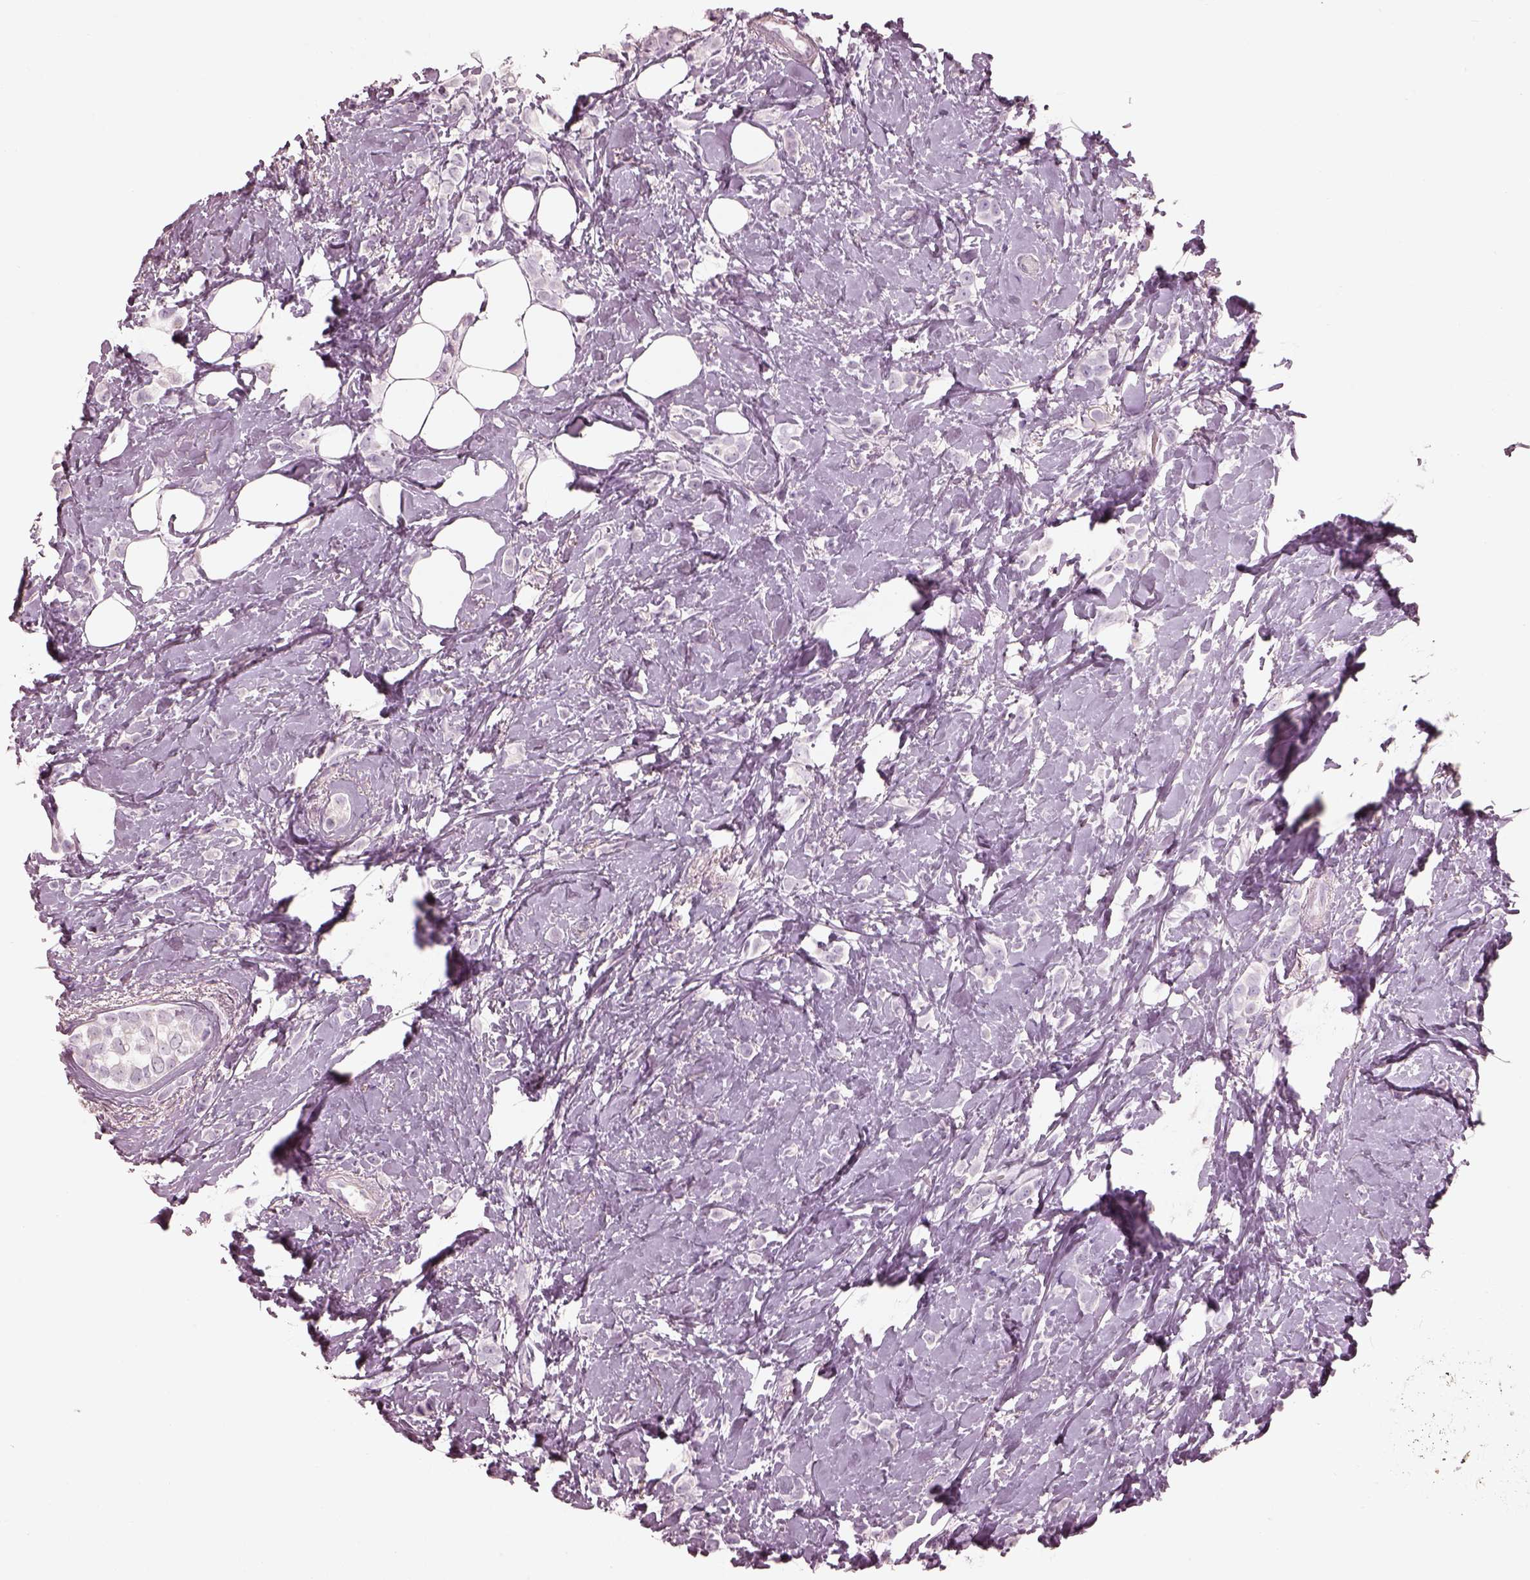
{"staining": {"intensity": "negative", "quantity": "none", "location": "none"}, "tissue": "breast cancer", "cell_type": "Tumor cells", "image_type": "cancer", "snomed": [{"axis": "morphology", "description": "Lobular carcinoma"}, {"axis": "topography", "description": "Breast"}], "caption": "Tumor cells are negative for brown protein staining in breast cancer (lobular carcinoma).", "gene": "RSPH9", "patient": {"sex": "female", "age": 66}}